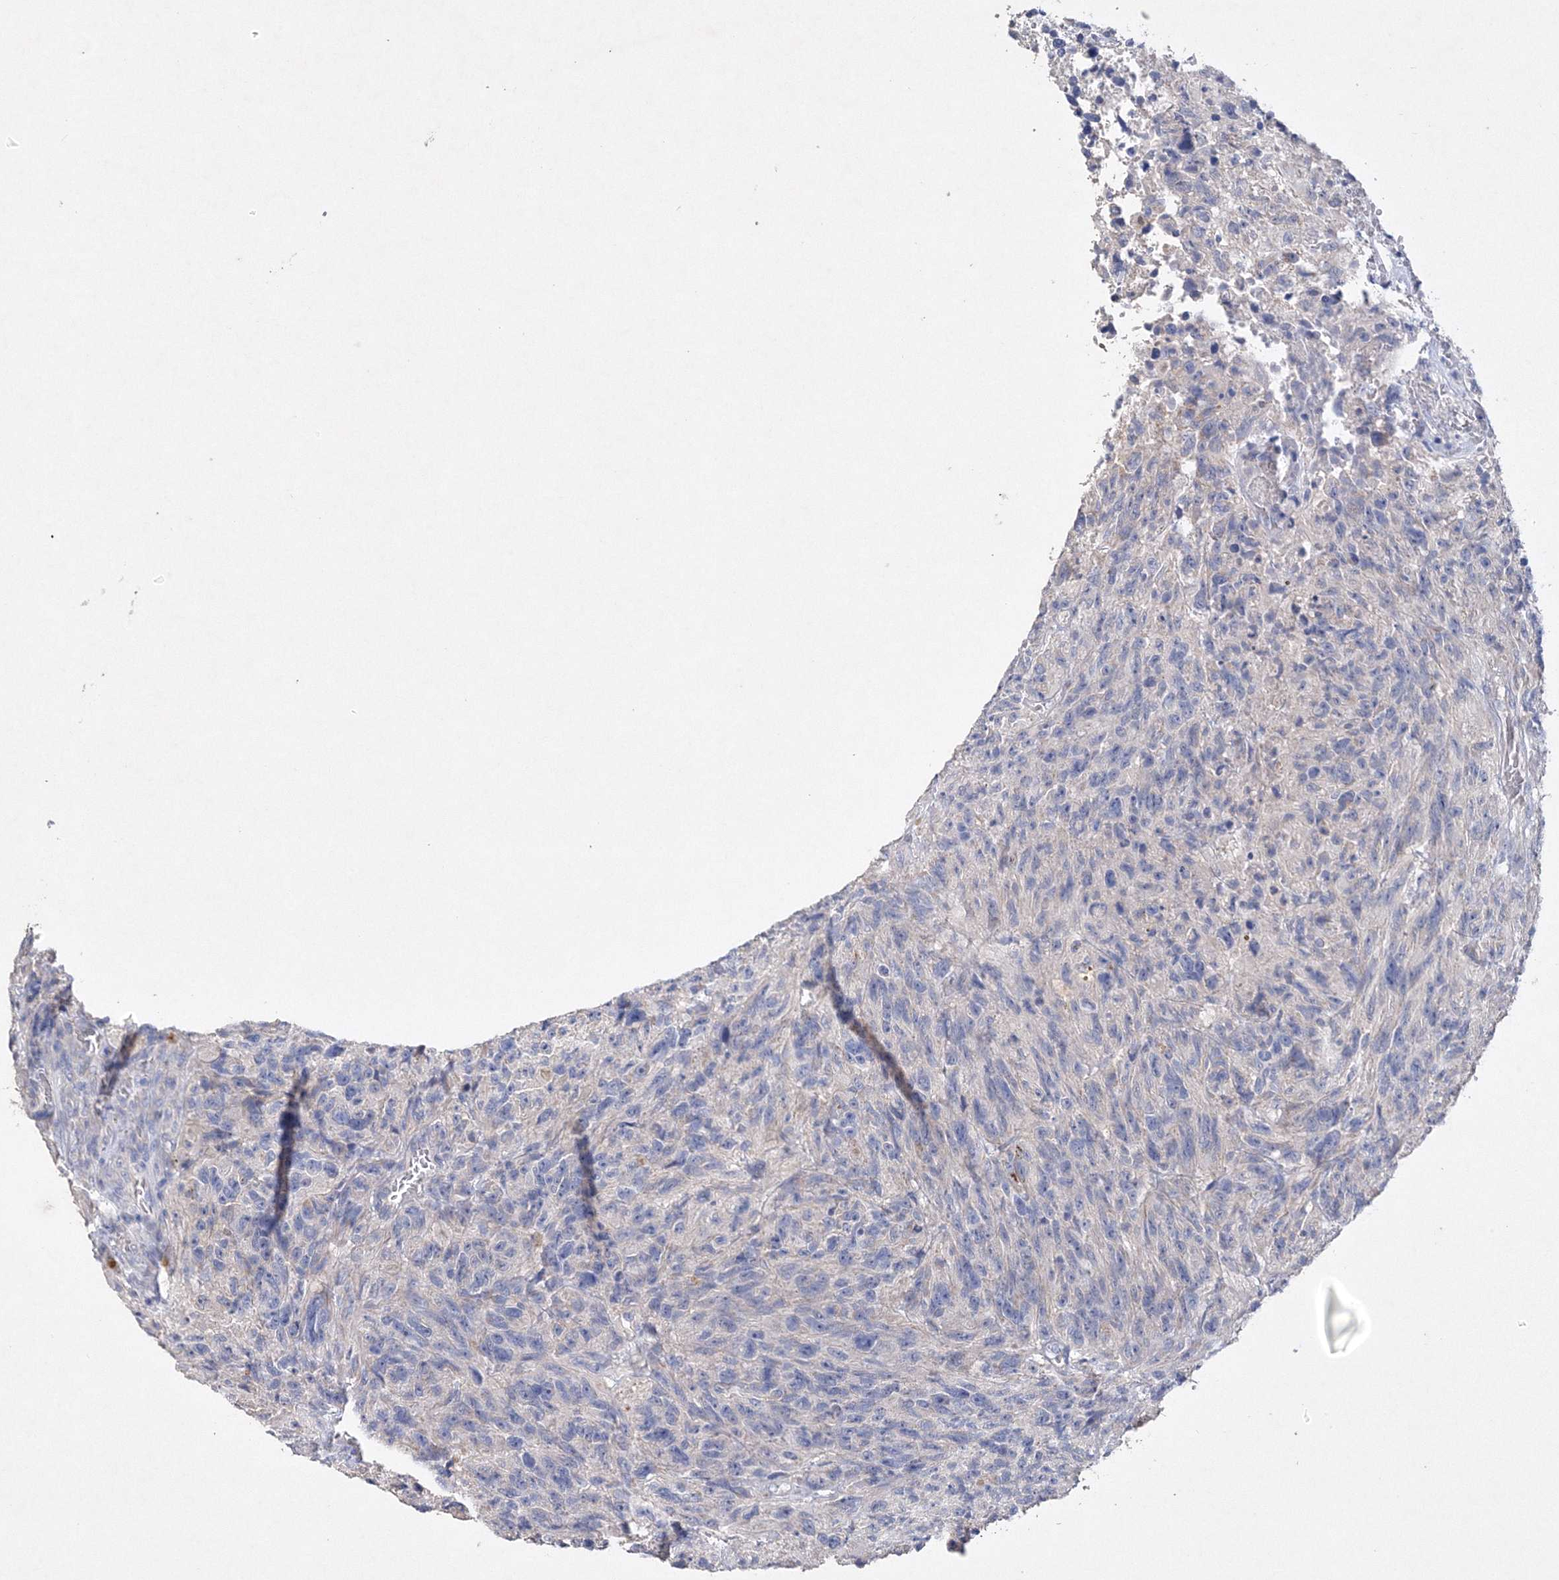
{"staining": {"intensity": "negative", "quantity": "none", "location": "none"}, "tissue": "glioma", "cell_type": "Tumor cells", "image_type": "cancer", "snomed": [{"axis": "morphology", "description": "Glioma, malignant, High grade"}, {"axis": "topography", "description": "Brain"}], "caption": "Photomicrograph shows no significant protein staining in tumor cells of glioma. (DAB (3,3'-diaminobenzidine) IHC visualized using brightfield microscopy, high magnification).", "gene": "GLS", "patient": {"sex": "male", "age": 69}}